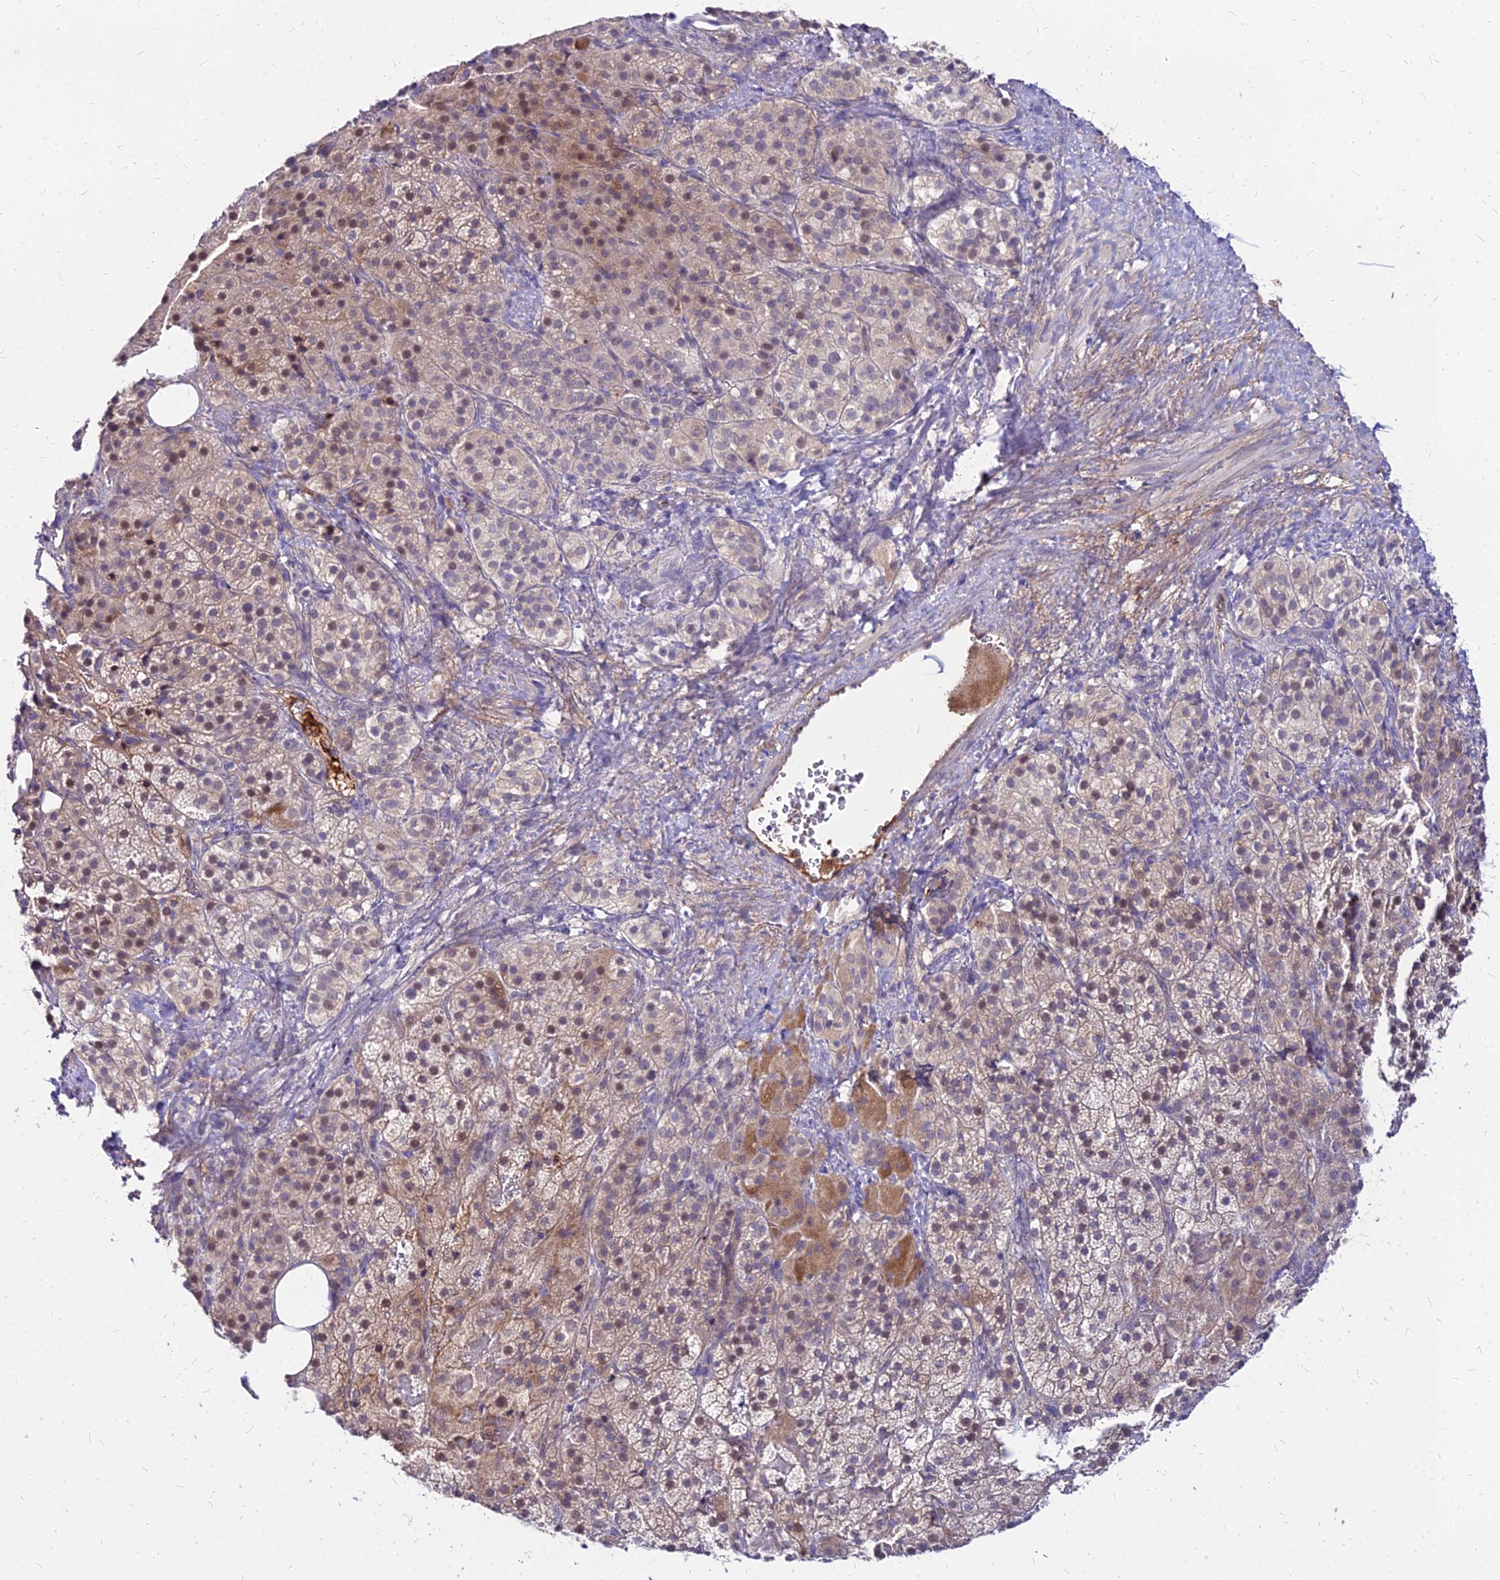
{"staining": {"intensity": "weak", "quantity": ">75%", "location": "cytoplasmic/membranous,nuclear"}, "tissue": "adrenal gland", "cell_type": "Glandular cells", "image_type": "normal", "snomed": [{"axis": "morphology", "description": "Normal tissue, NOS"}, {"axis": "topography", "description": "Adrenal gland"}], "caption": "Glandular cells reveal weak cytoplasmic/membranous,nuclear positivity in approximately >75% of cells in normal adrenal gland.", "gene": "ACSM6", "patient": {"sex": "female", "age": 59}}